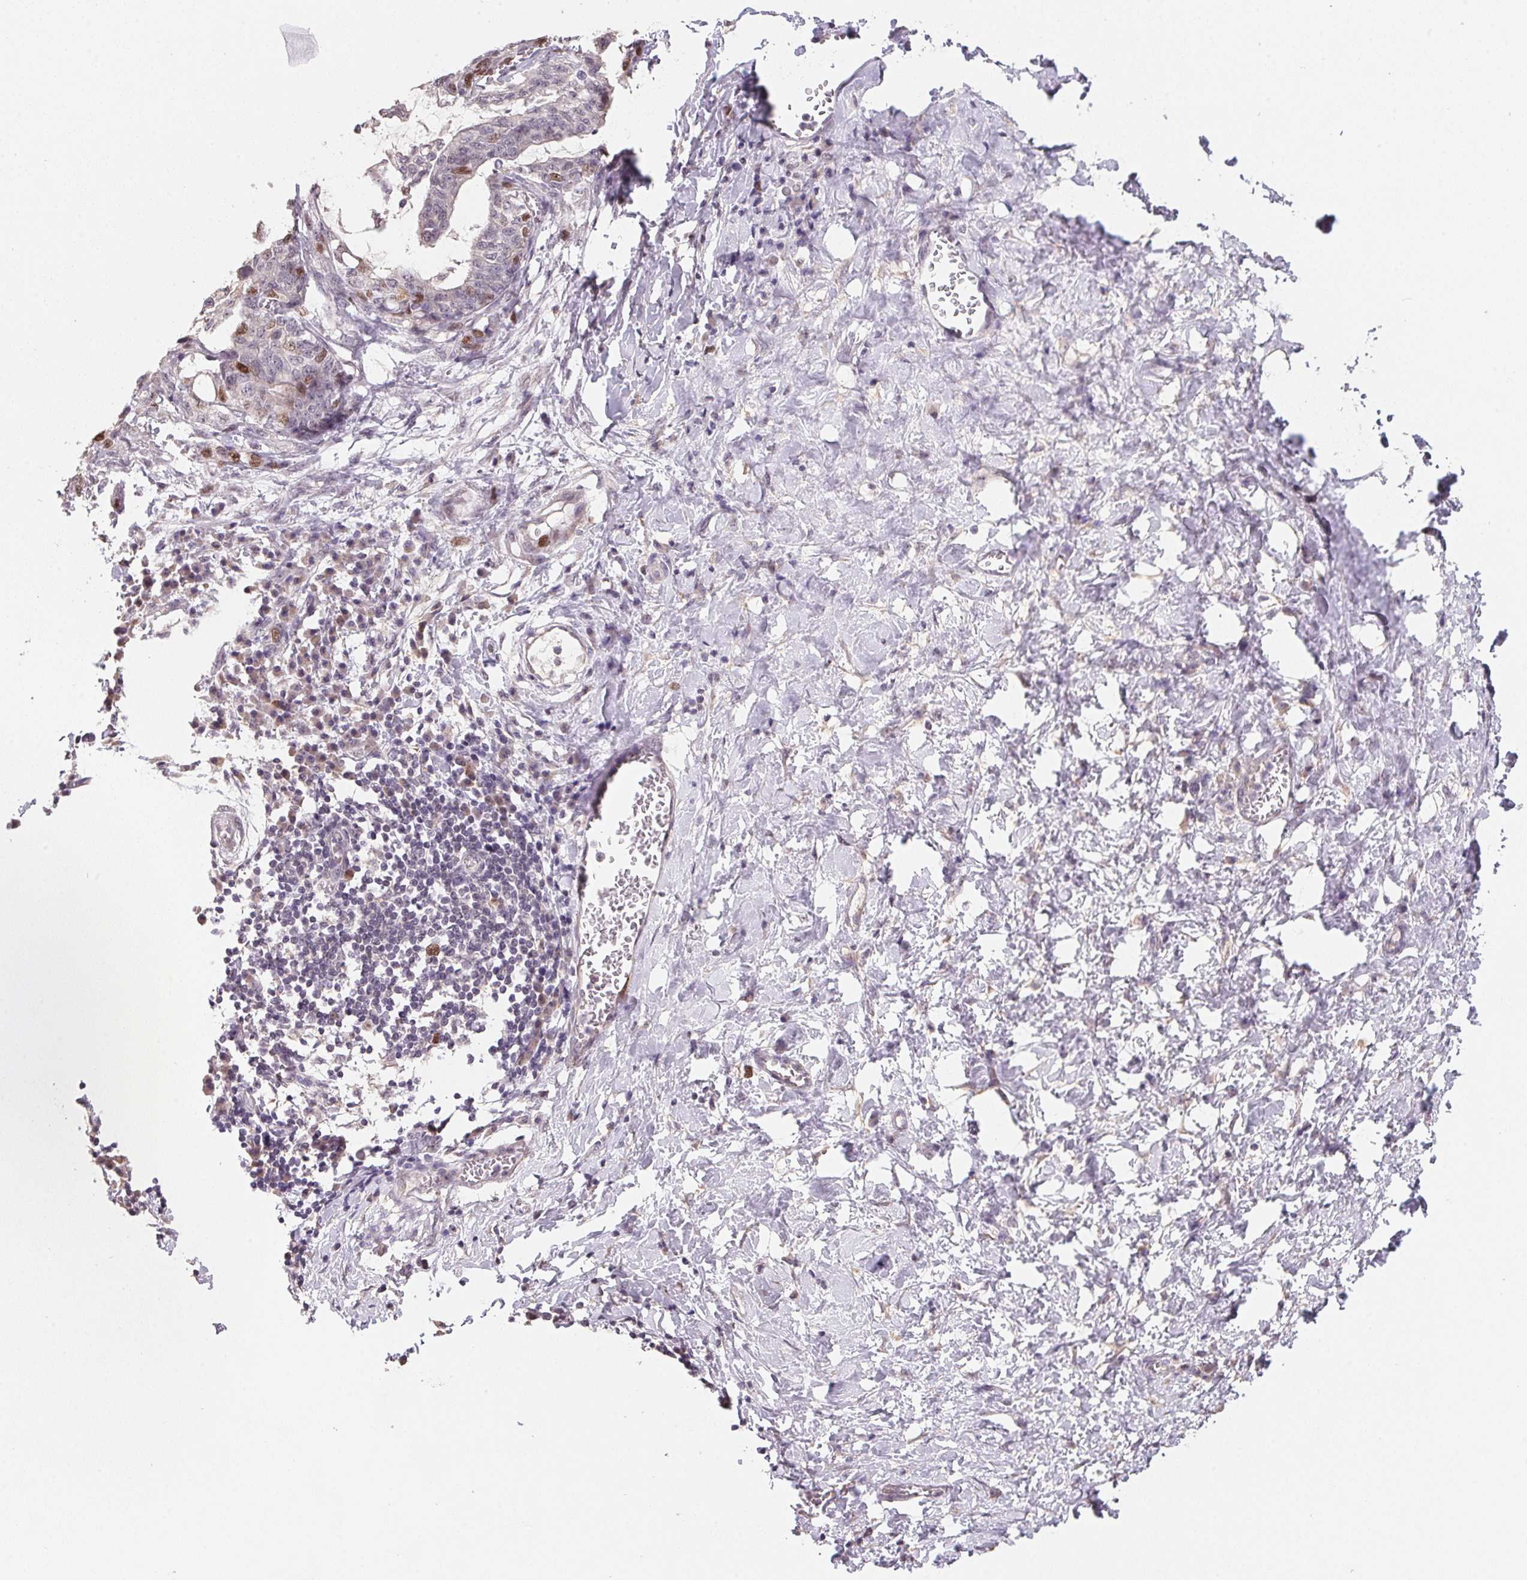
{"staining": {"intensity": "moderate", "quantity": "<25%", "location": "nuclear"}, "tissue": "stomach cancer", "cell_type": "Tumor cells", "image_type": "cancer", "snomed": [{"axis": "morphology", "description": "Normal tissue, NOS"}, {"axis": "morphology", "description": "Adenocarcinoma, NOS"}, {"axis": "topography", "description": "Stomach"}], "caption": "Moderate nuclear protein staining is present in approximately <25% of tumor cells in stomach adenocarcinoma.", "gene": "KIFC1", "patient": {"sex": "female", "age": 64}}